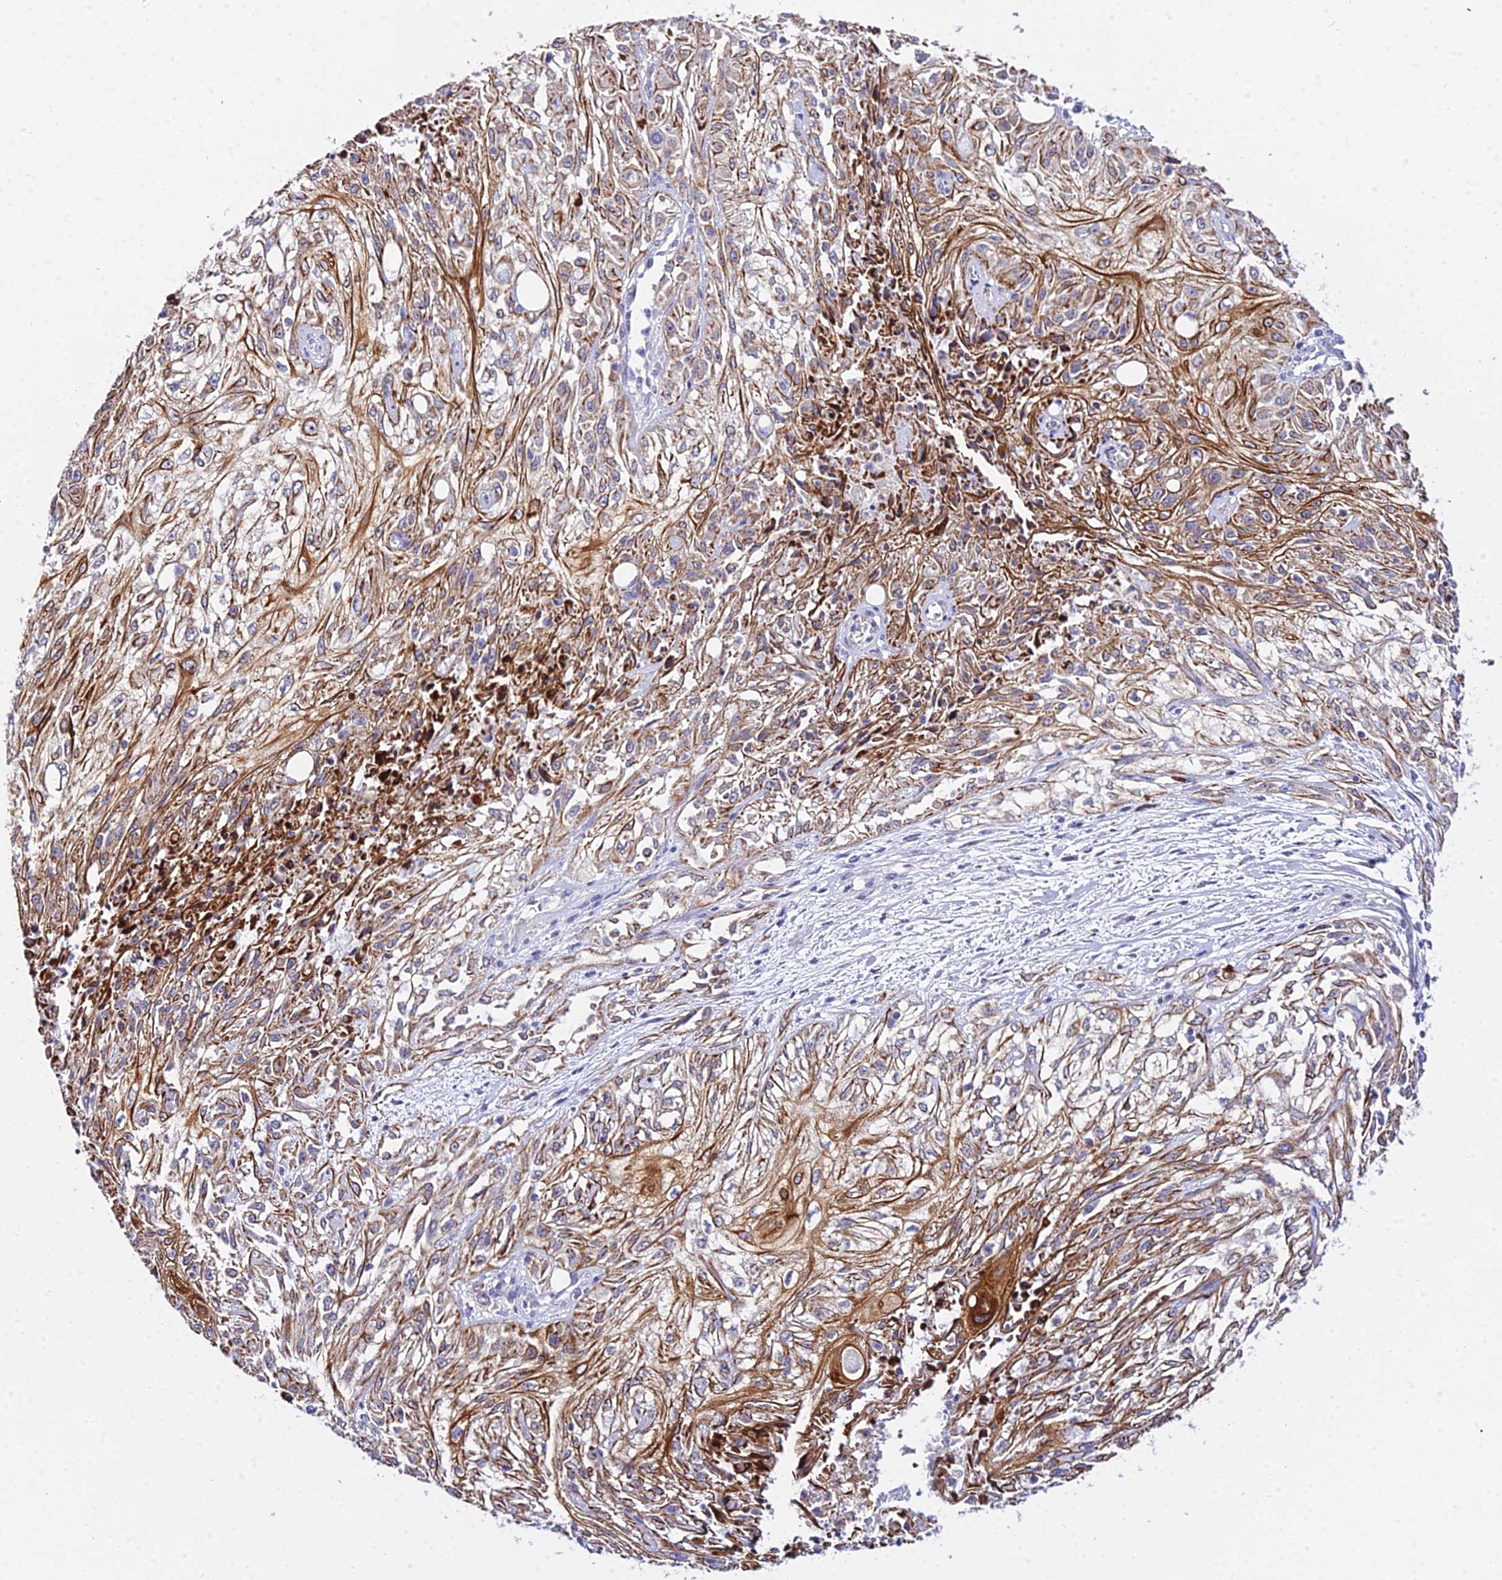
{"staining": {"intensity": "moderate", "quantity": "25%-75%", "location": "cytoplasmic/membranous"}, "tissue": "skin cancer", "cell_type": "Tumor cells", "image_type": "cancer", "snomed": [{"axis": "morphology", "description": "Squamous cell carcinoma, NOS"}, {"axis": "morphology", "description": "Squamous cell carcinoma, metastatic, NOS"}, {"axis": "topography", "description": "Skin"}, {"axis": "topography", "description": "Lymph node"}], "caption": "DAB (3,3'-diaminobenzidine) immunohistochemical staining of skin cancer exhibits moderate cytoplasmic/membranous protein staining in approximately 25%-75% of tumor cells.", "gene": "ZNF628", "patient": {"sex": "male", "age": 75}}